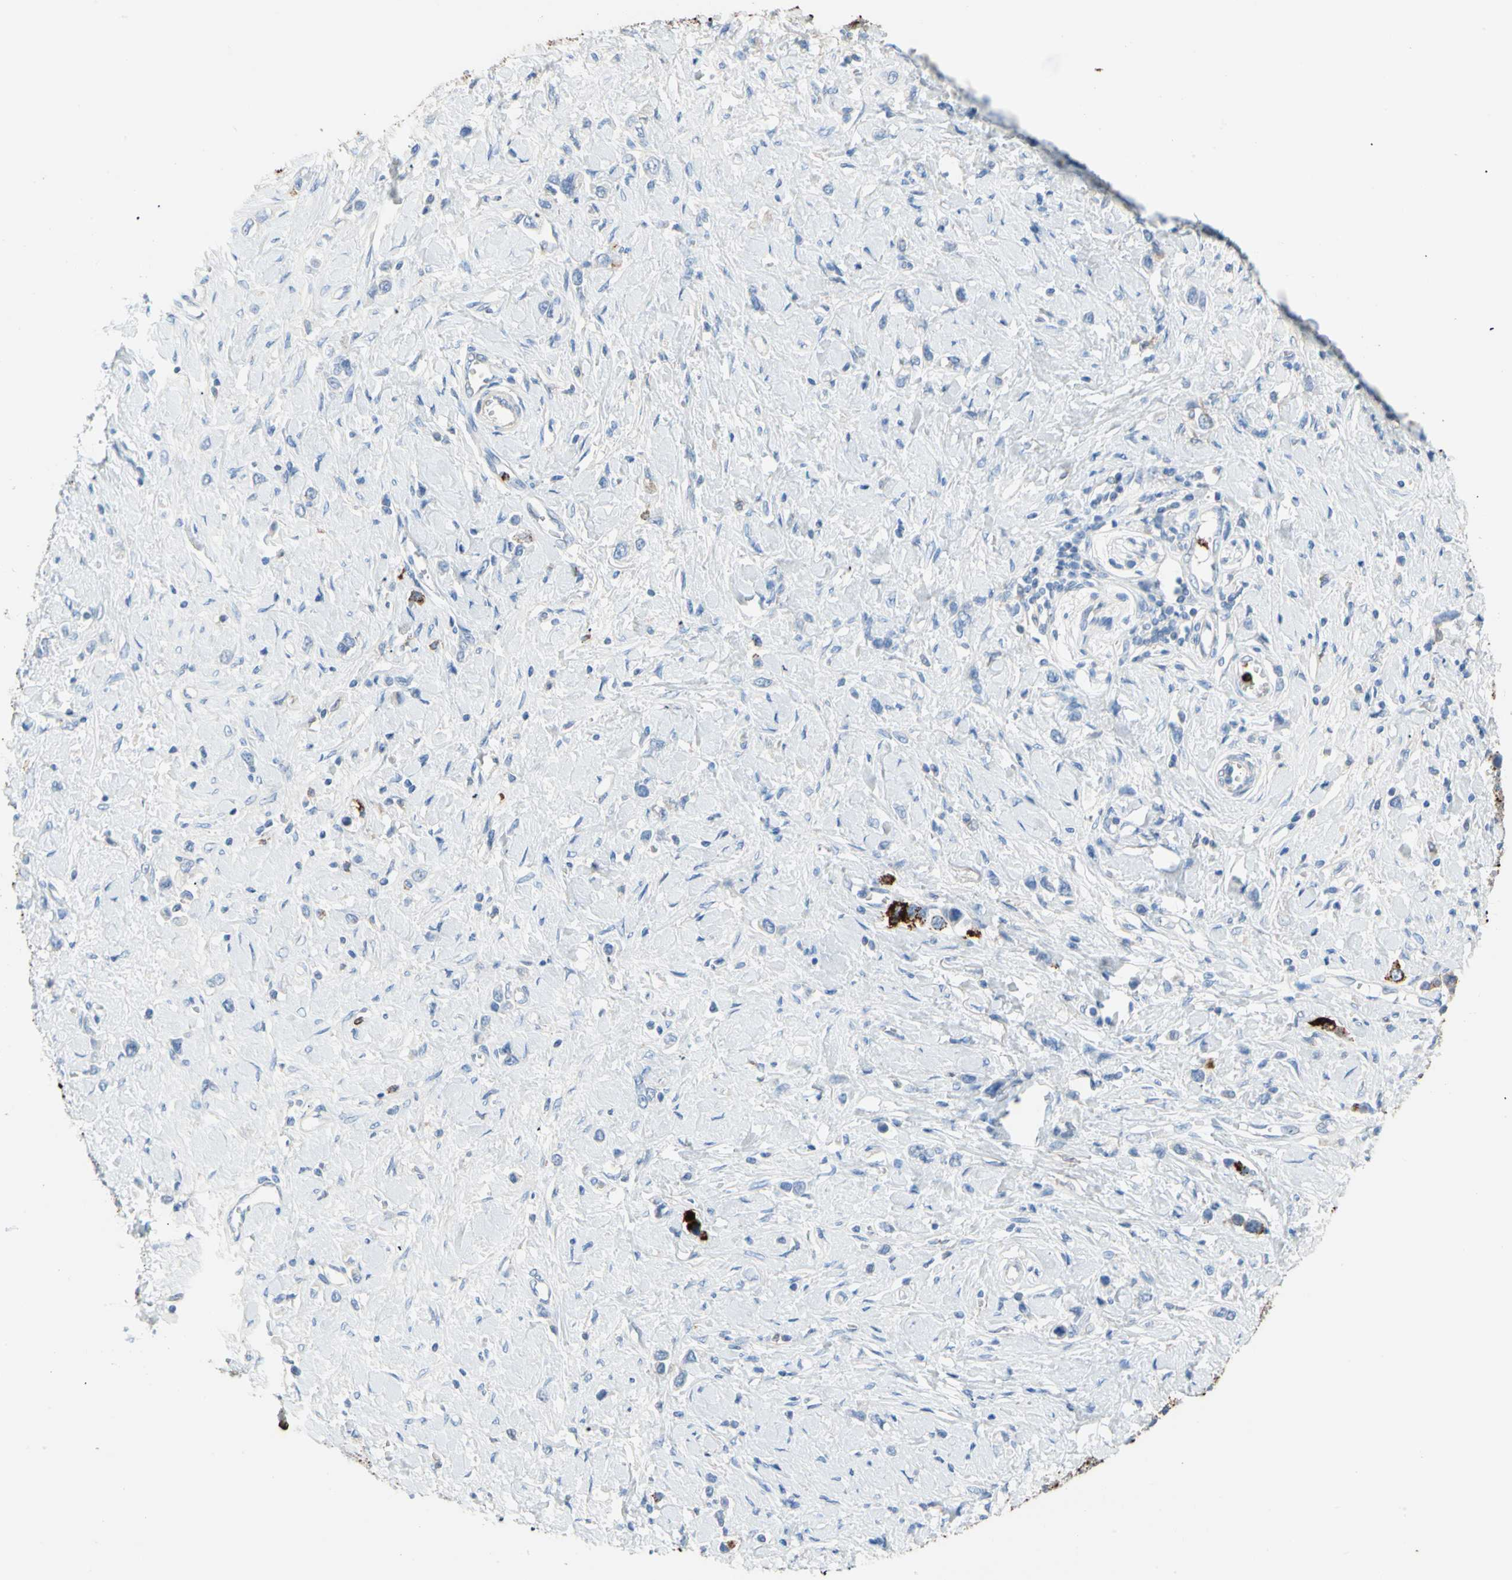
{"staining": {"intensity": "negative", "quantity": "none", "location": "none"}, "tissue": "stomach cancer", "cell_type": "Tumor cells", "image_type": "cancer", "snomed": [{"axis": "morphology", "description": "Normal tissue, NOS"}, {"axis": "morphology", "description": "Adenocarcinoma, NOS"}, {"axis": "topography", "description": "Stomach, upper"}, {"axis": "topography", "description": "Stomach"}], "caption": "Immunohistochemistry (IHC) image of stomach cancer stained for a protein (brown), which shows no positivity in tumor cells.", "gene": "CLEC4A", "patient": {"sex": "female", "age": 65}}